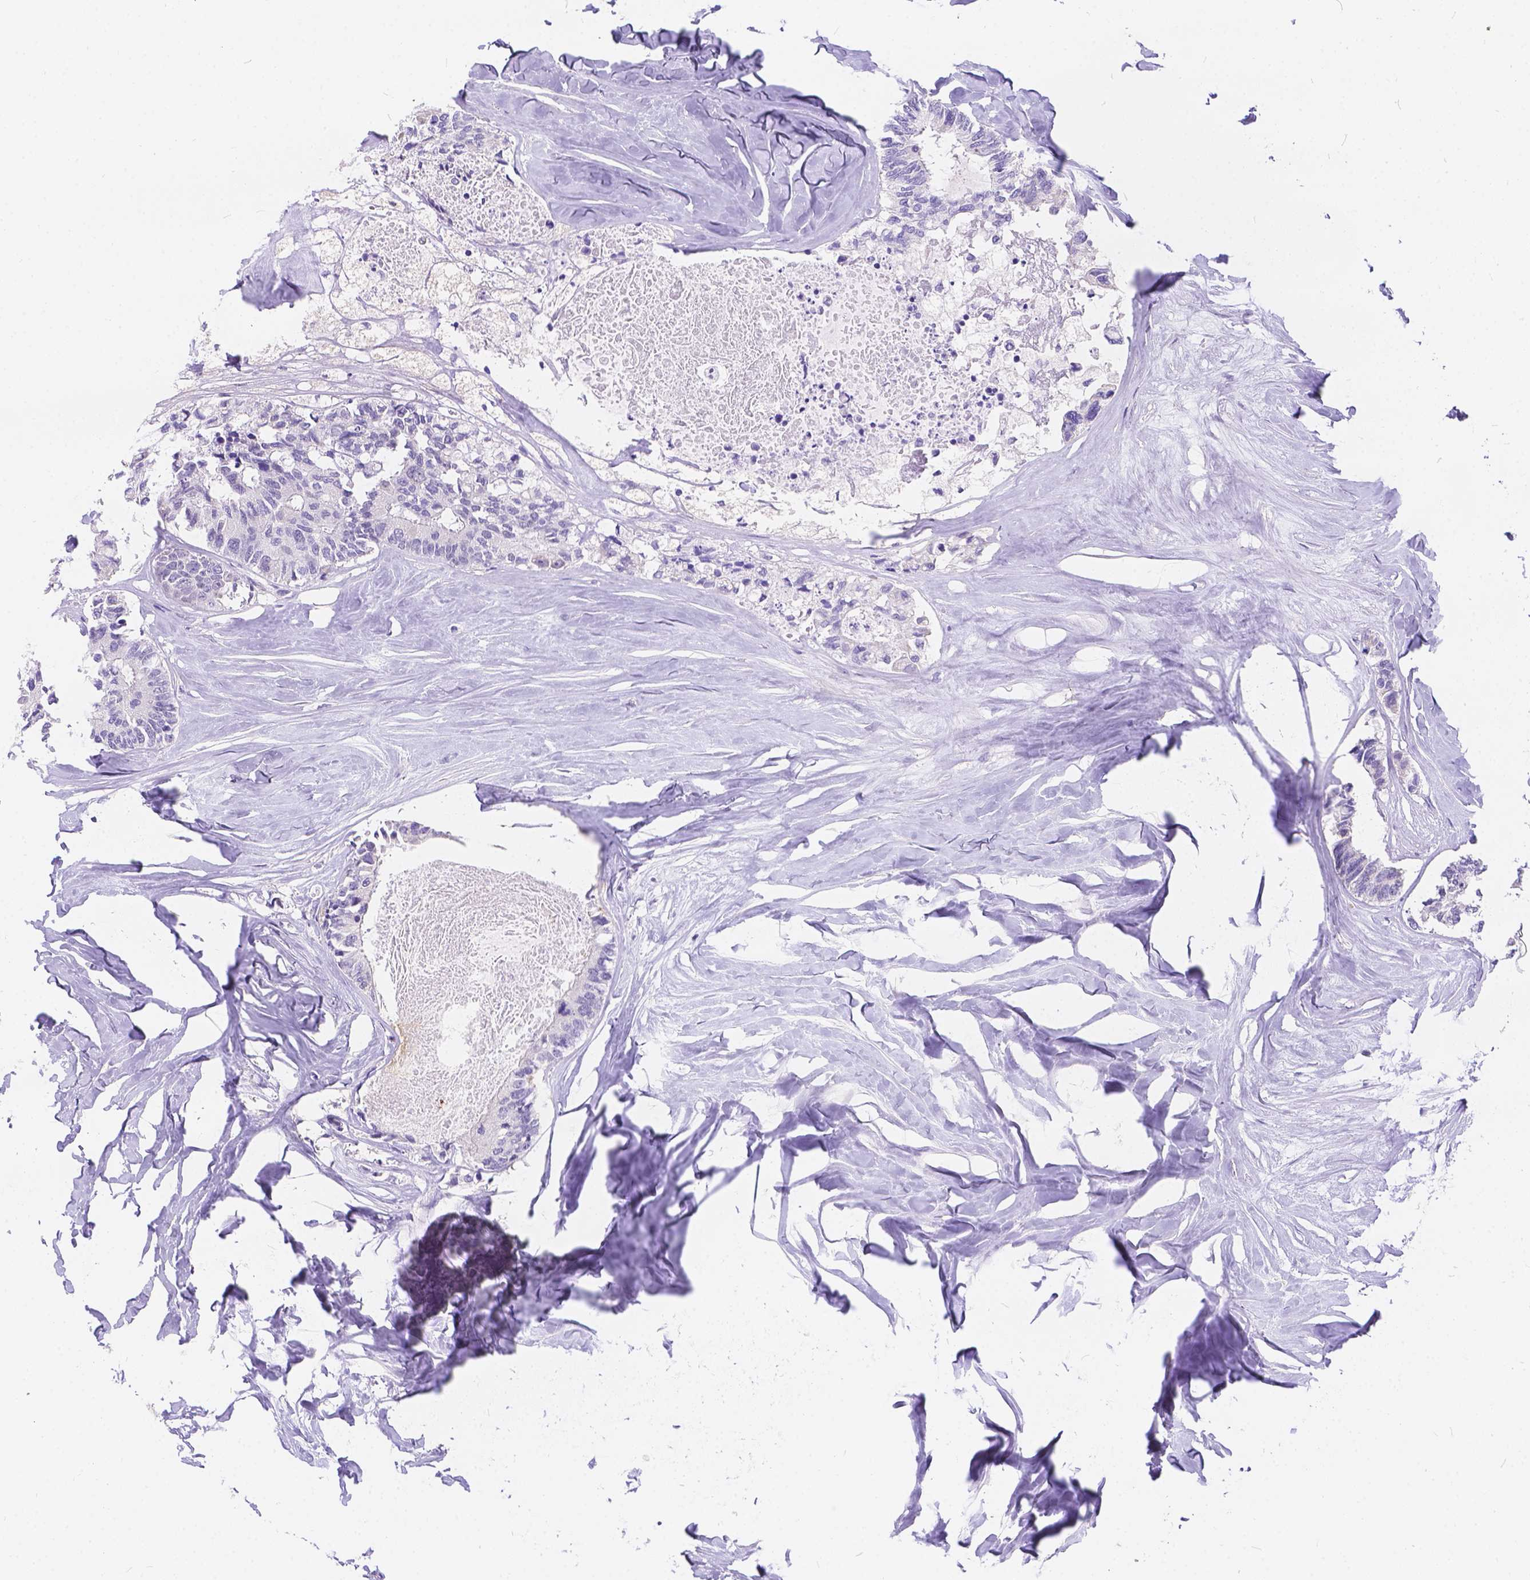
{"staining": {"intensity": "negative", "quantity": "none", "location": "none"}, "tissue": "colorectal cancer", "cell_type": "Tumor cells", "image_type": "cancer", "snomed": [{"axis": "morphology", "description": "Adenocarcinoma, NOS"}, {"axis": "topography", "description": "Colon"}, {"axis": "topography", "description": "Rectum"}], "caption": "The immunohistochemistry histopathology image has no significant positivity in tumor cells of colorectal cancer (adenocarcinoma) tissue.", "gene": "DLEC1", "patient": {"sex": "male", "age": 57}}